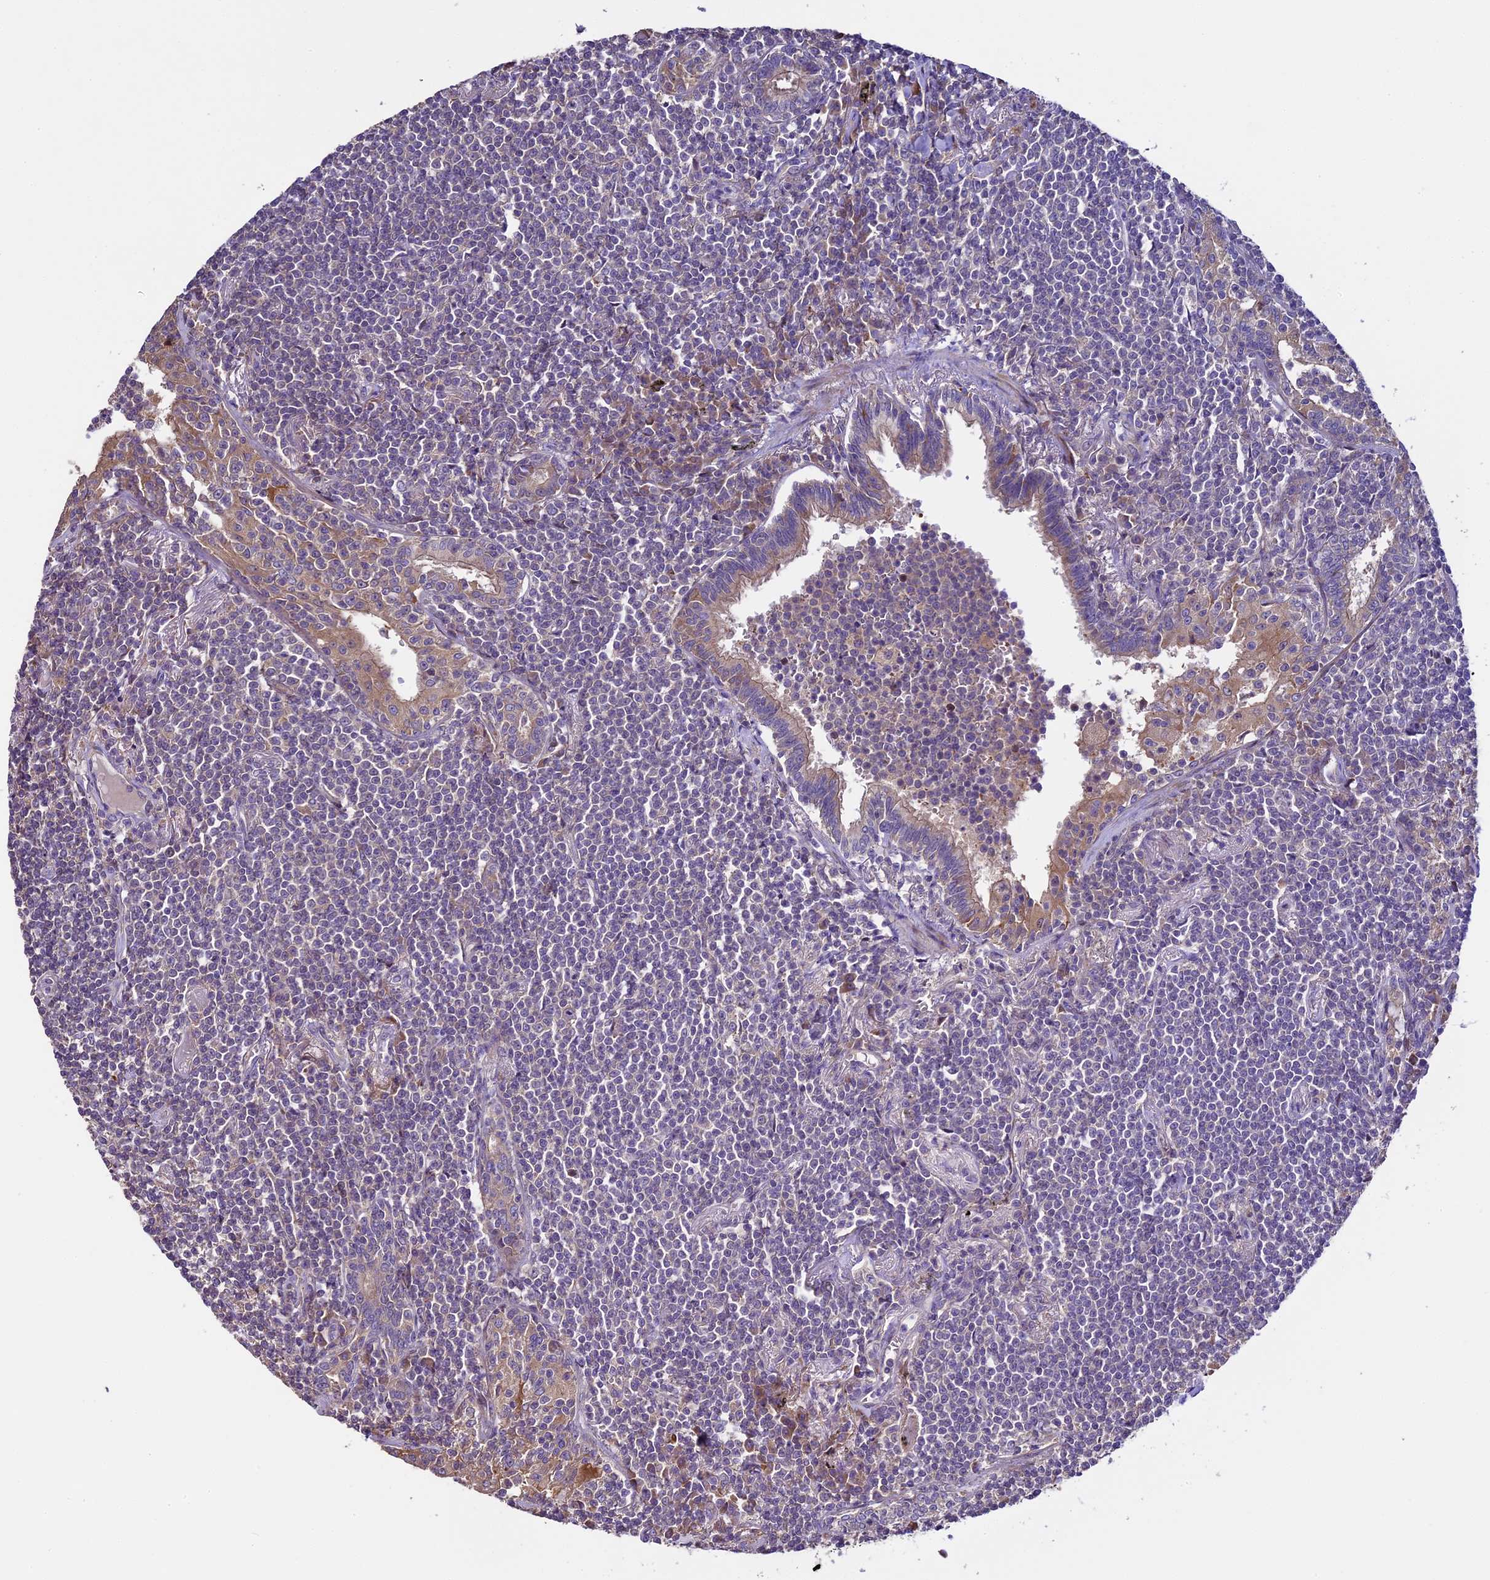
{"staining": {"intensity": "weak", "quantity": "<25%", "location": "cytoplasmic/membranous"}, "tissue": "lymphoma", "cell_type": "Tumor cells", "image_type": "cancer", "snomed": [{"axis": "morphology", "description": "Malignant lymphoma, non-Hodgkin's type, Low grade"}, {"axis": "topography", "description": "Lung"}], "caption": "Tumor cells are negative for protein expression in human lymphoma.", "gene": "SPIRE1", "patient": {"sex": "female", "age": 71}}